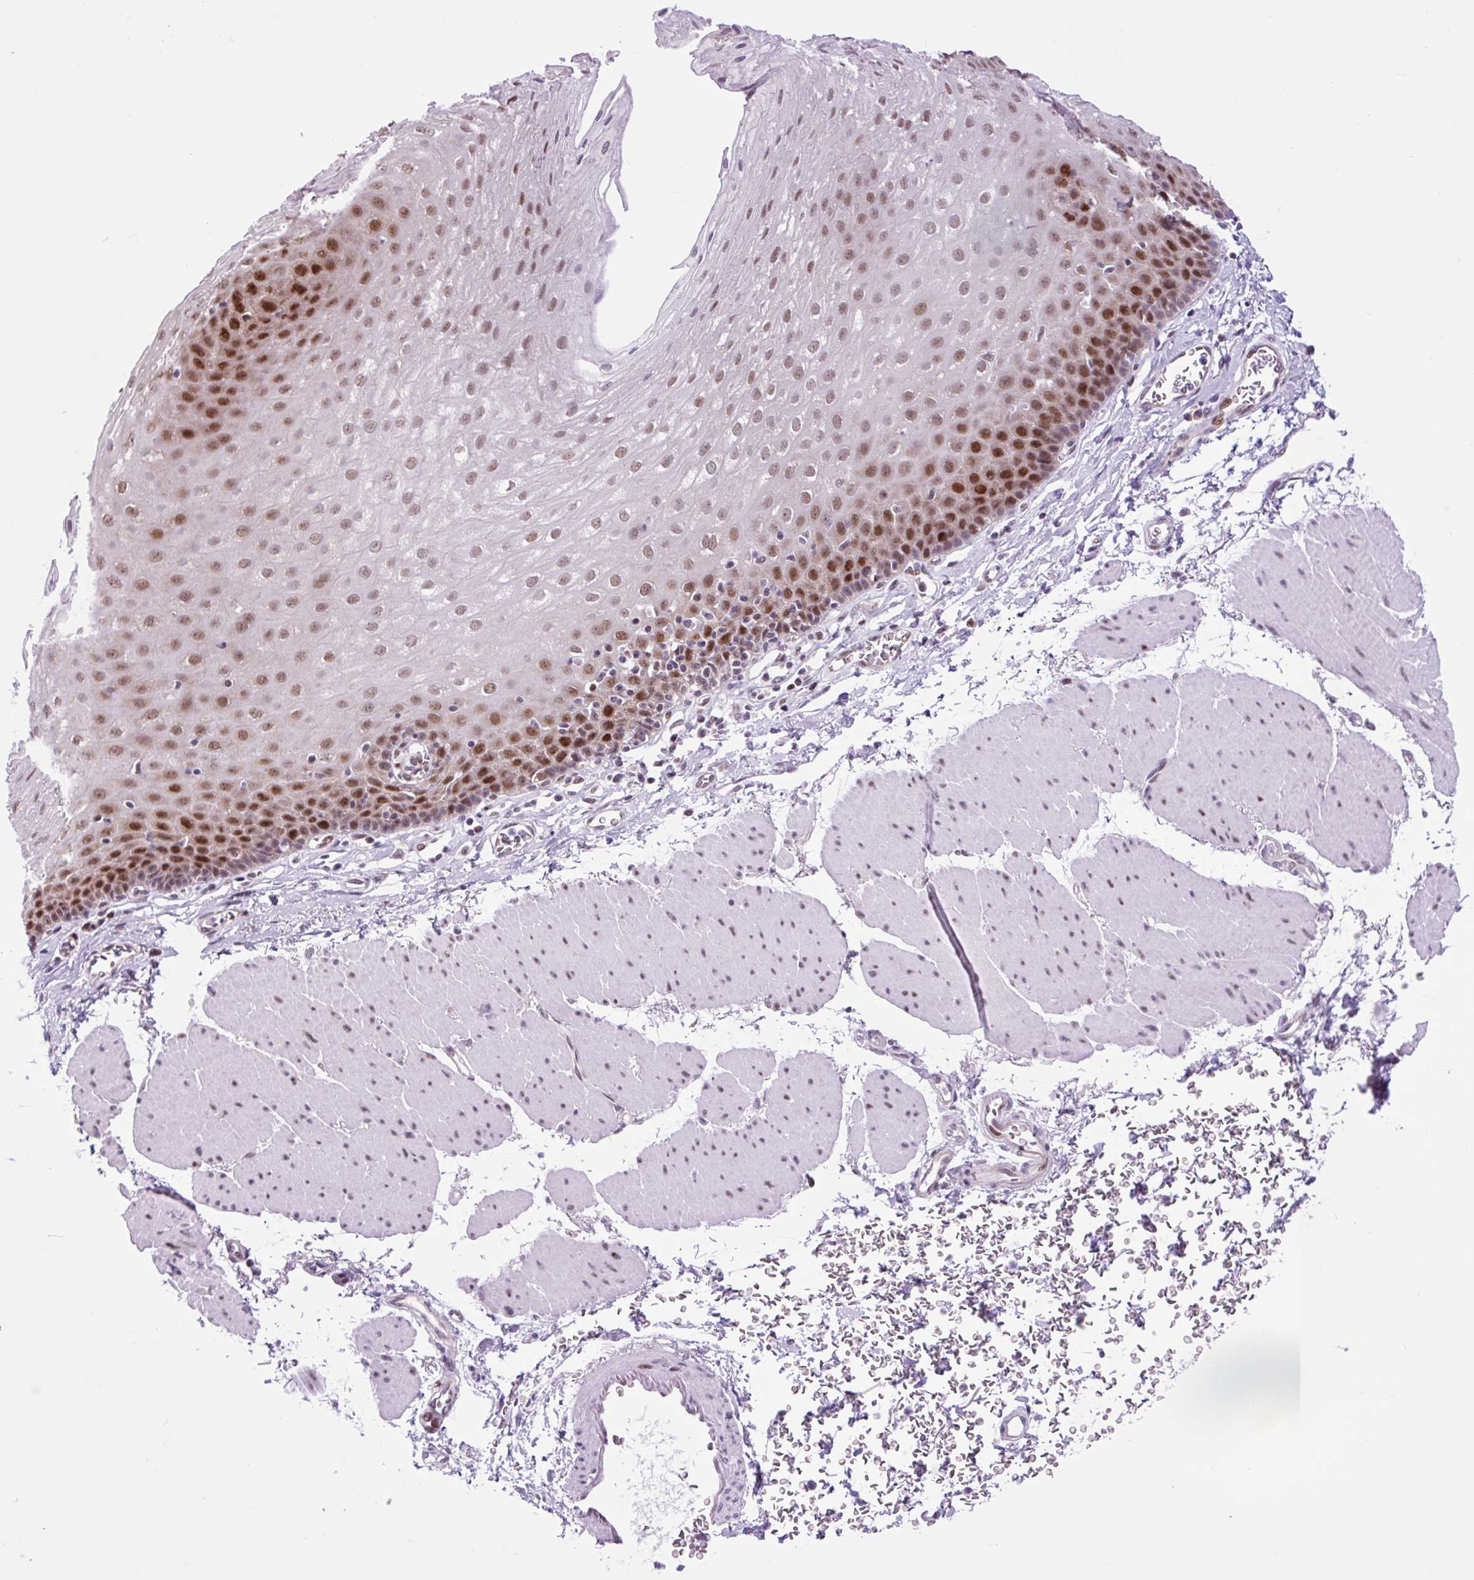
{"staining": {"intensity": "moderate", "quantity": ">75%", "location": "nuclear"}, "tissue": "esophagus", "cell_type": "Squamous epithelial cells", "image_type": "normal", "snomed": [{"axis": "morphology", "description": "Normal tissue, NOS"}, {"axis": "topography", "description": "Esophagus"}], "caption": "Protein staining of benign esophagus displays moderate nuclear staining in about >75% of squamous epithelial cells.", "gene": "CLK2", "patient": {"sex": "female", "age": 81}}